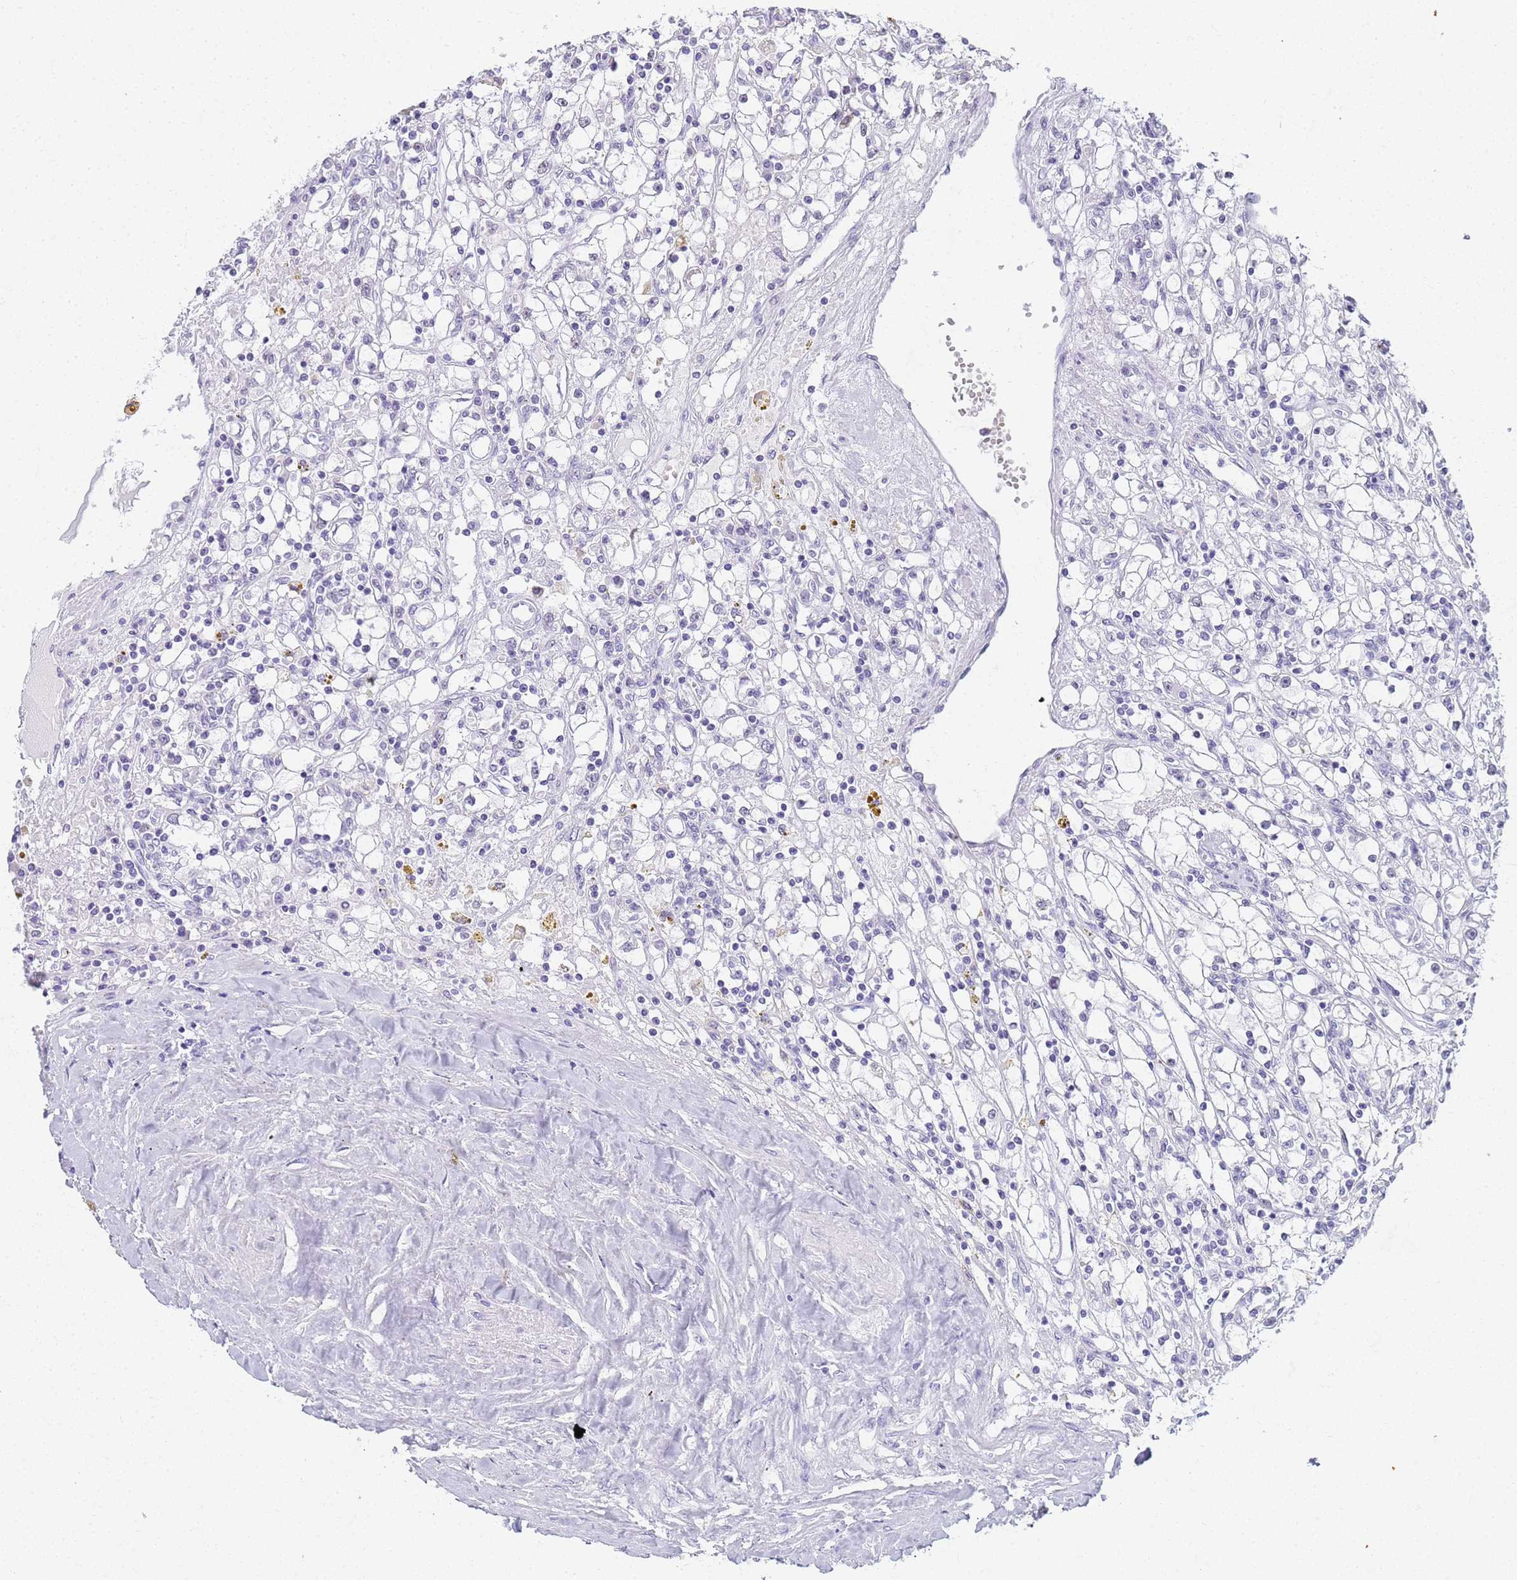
{"staining": {"intensity": "negative", "quantity": "none", "location": "none"}, "tissue": "renal cancer", "cell_type": "Tumor cells", "image_type": "cancer", "snomed": [{"axis": "morphology", "description": "Adenocarcinoma, NOS"}, {"axis": "topography", "description": "Kidney"}], "caption": "High power microscopy photomicrograph of an immunohistochemistry photomicrograph of renal cancer, revealing no significant positivity in tumor cells. (DAB IHC with hematoxylin counter stain).", "gene": "SLC7A9", "patient": {"sex": "male", "age": 56}}